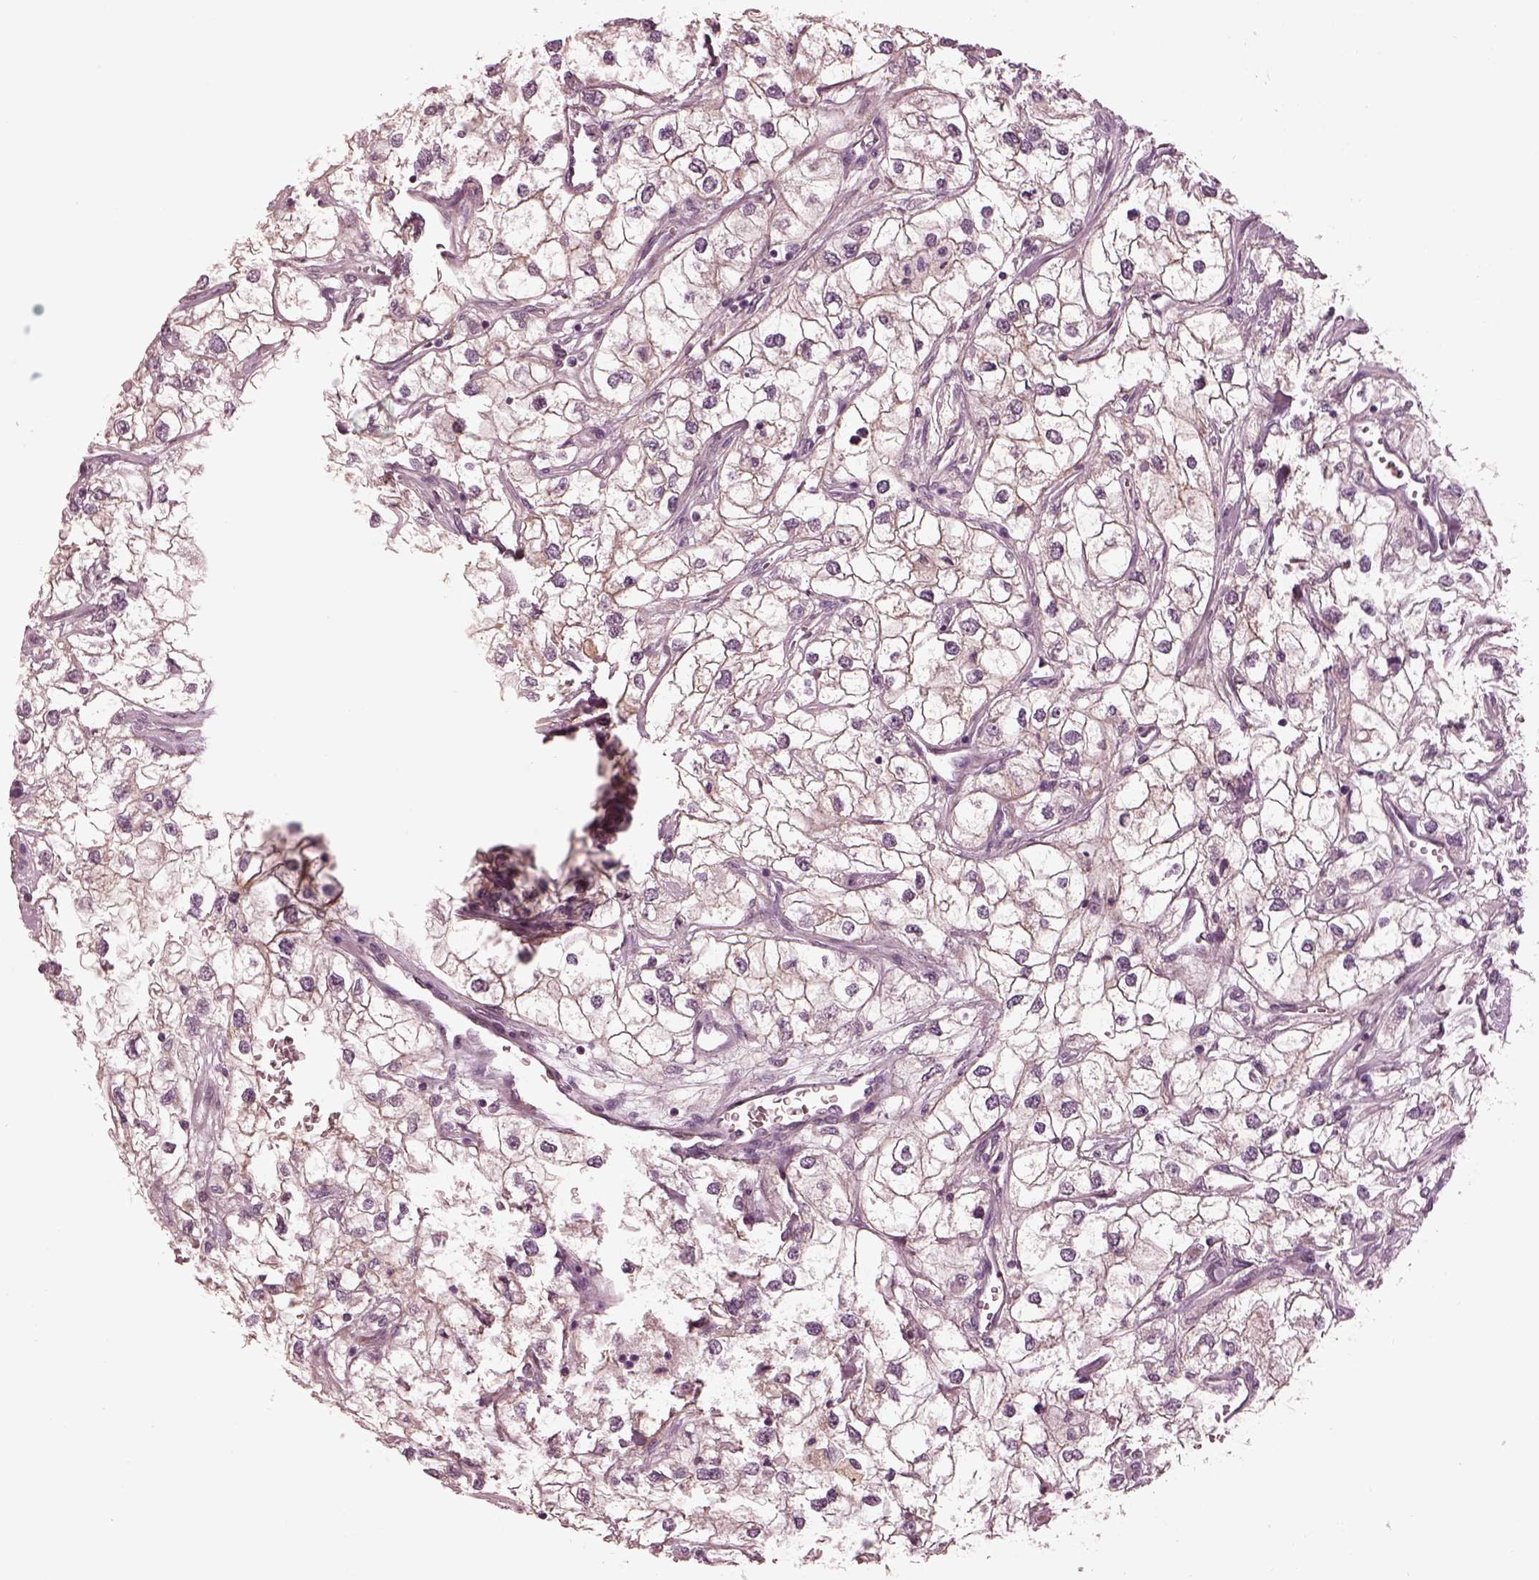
{"staining": {"intensity": "negative", "quantity": "none", "location": "none"}, "tissue": "renal cancer", "cell_type": "Tumor cells", "image_type": "cancer", "snomed": [{"axis": "morphology", "description": "Adenocarcinoma, NOS"}, {"axis": "topography", "description": "Kidney"}], "caption": "An immunohistochemistry (IHC) histopathology image of renal adenocarcinoma is shown. There is no staining in tumor cells of renal adenocarcinoma.", "gene": "KCNA2", "patient": {"sex": "male", "age": 59}}